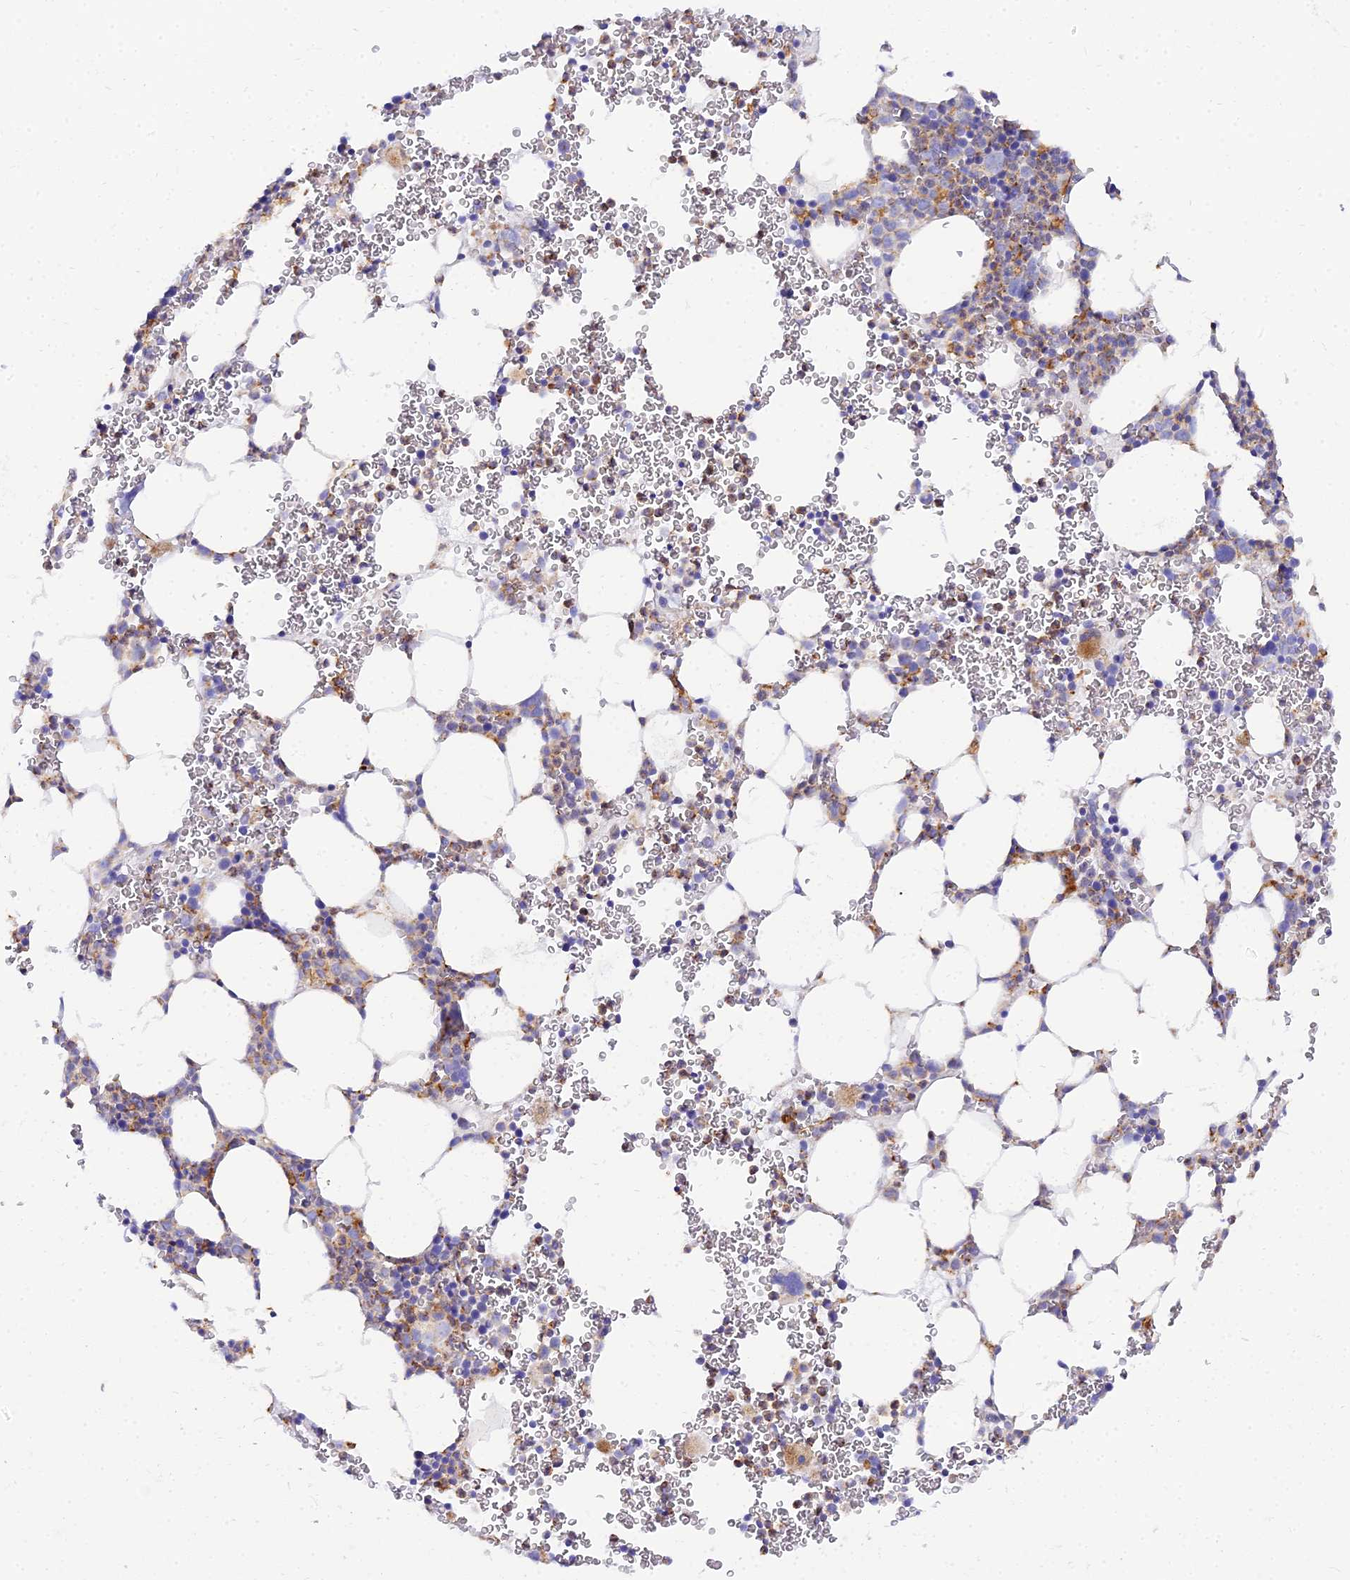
{"staining": {"intensity": "moderate", "quantity": "<25%", "location": "cytoplasmic/membranous"}, "tissue": "bone marrow", "cell_type": "Hematopoietic cells", "image_type": "normal", "snomed": [{"axis": "morphology", "description": "Normal tissue, NOS"}, {"axis": "topography", "description": "Bone marrow"}], "caption": "Brown immunohistochemical staining in unremarkable human bone marrow exhibits moderate cytoplasmic/membranous positivity in approximately <25% of hematopoietic cells.", "gene": "ARL8A", "patient": {"sex": "female", "age": 78}}